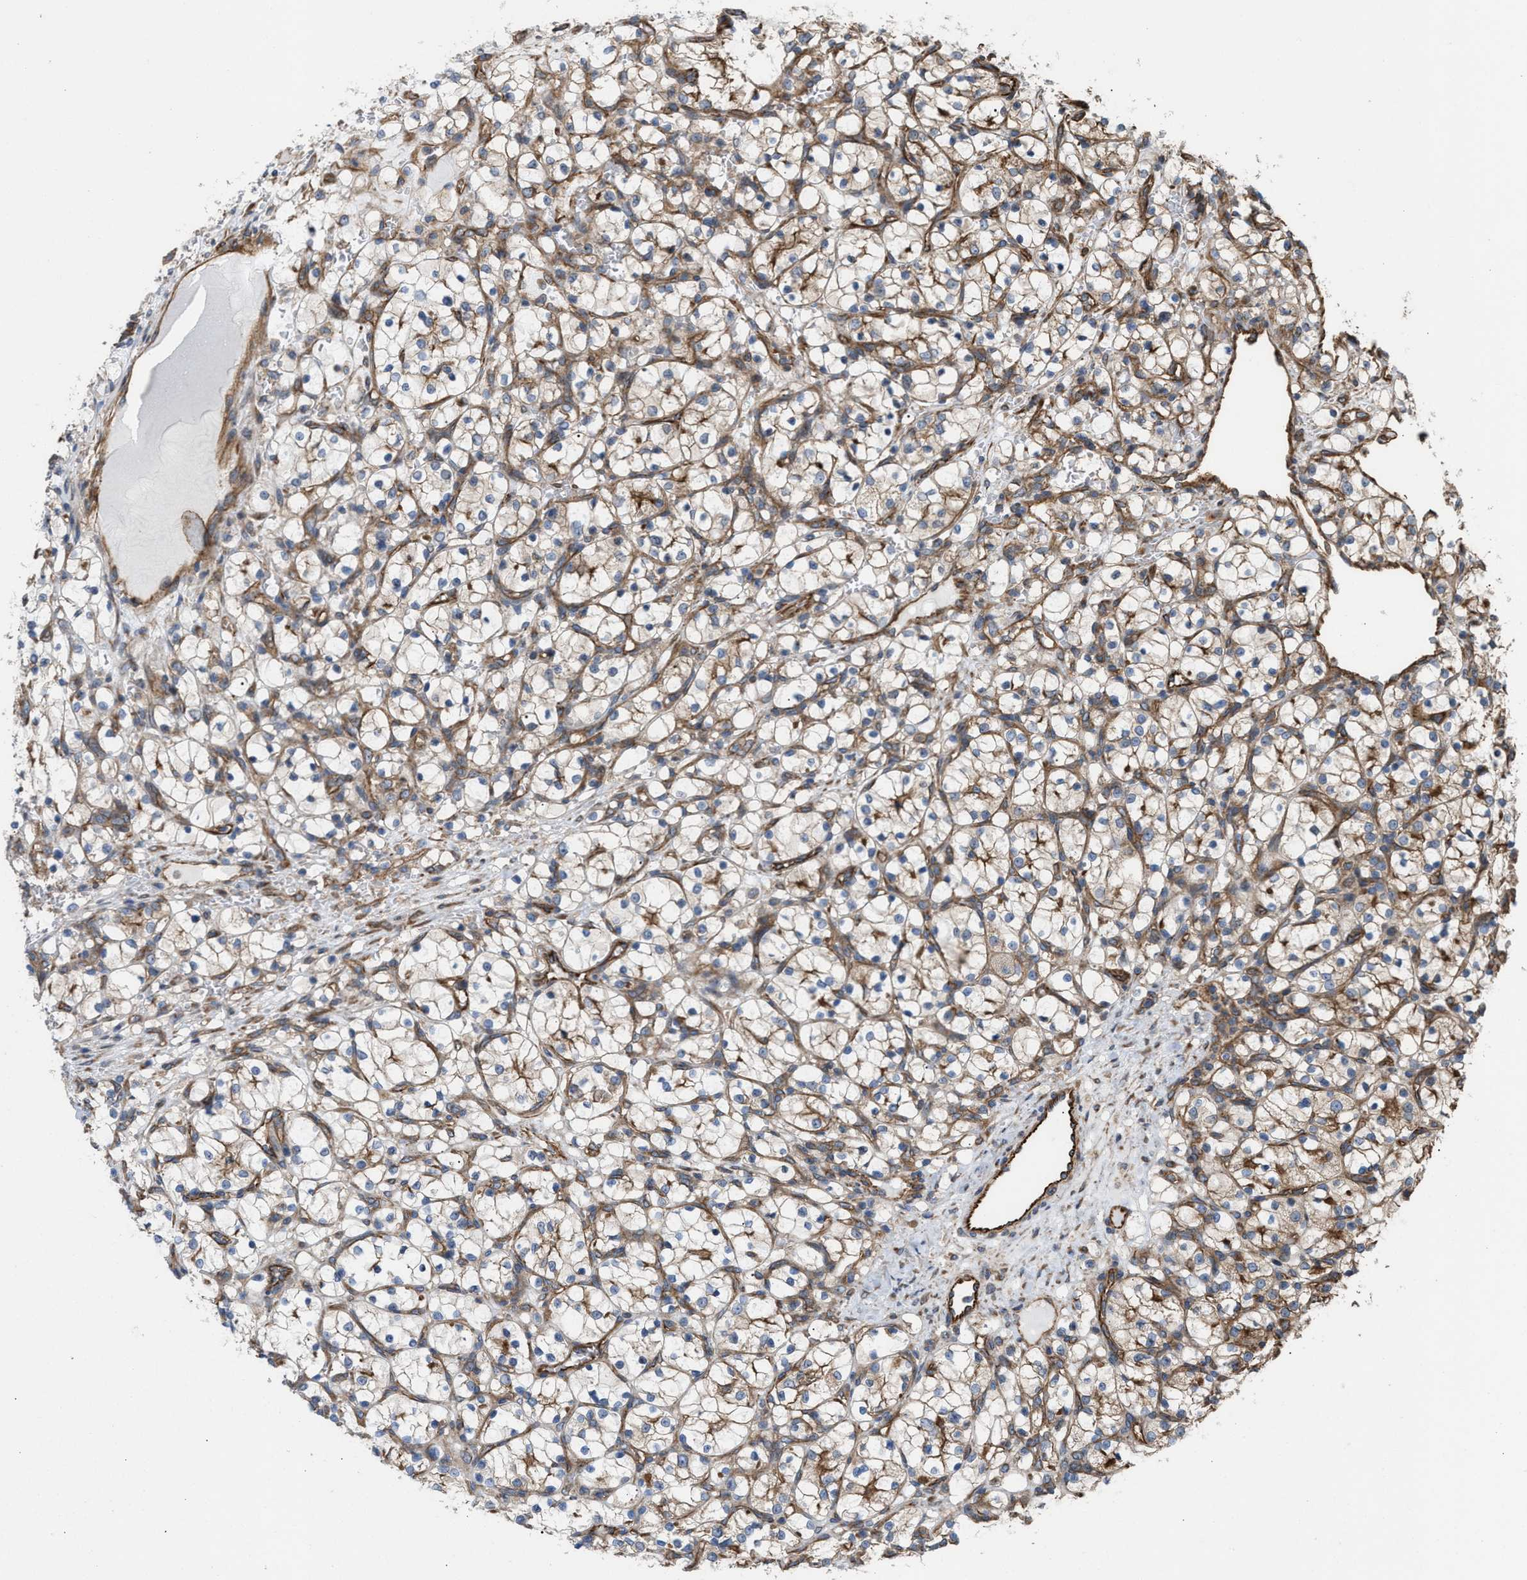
{"staining": {"intensity": "weak", "quantity": "<25%", "location": "cytoplasmic/membranous"}, "tissue": "renal cancer", "cell_type": "Tumor cells", "image_type": "cancer", "snomed": [{"axis": "morphology", "description": "Adenocarcinoma, NOS"}, {"axis": "topography", "description": "Kidney"}], "caption": "Immunohistochemical staining of renal cancer (adenocarcinoma) shows no significant expression in tumor cells.", "gene": "EPS15L1", "patient": {"sex": "female", "age": 69}}